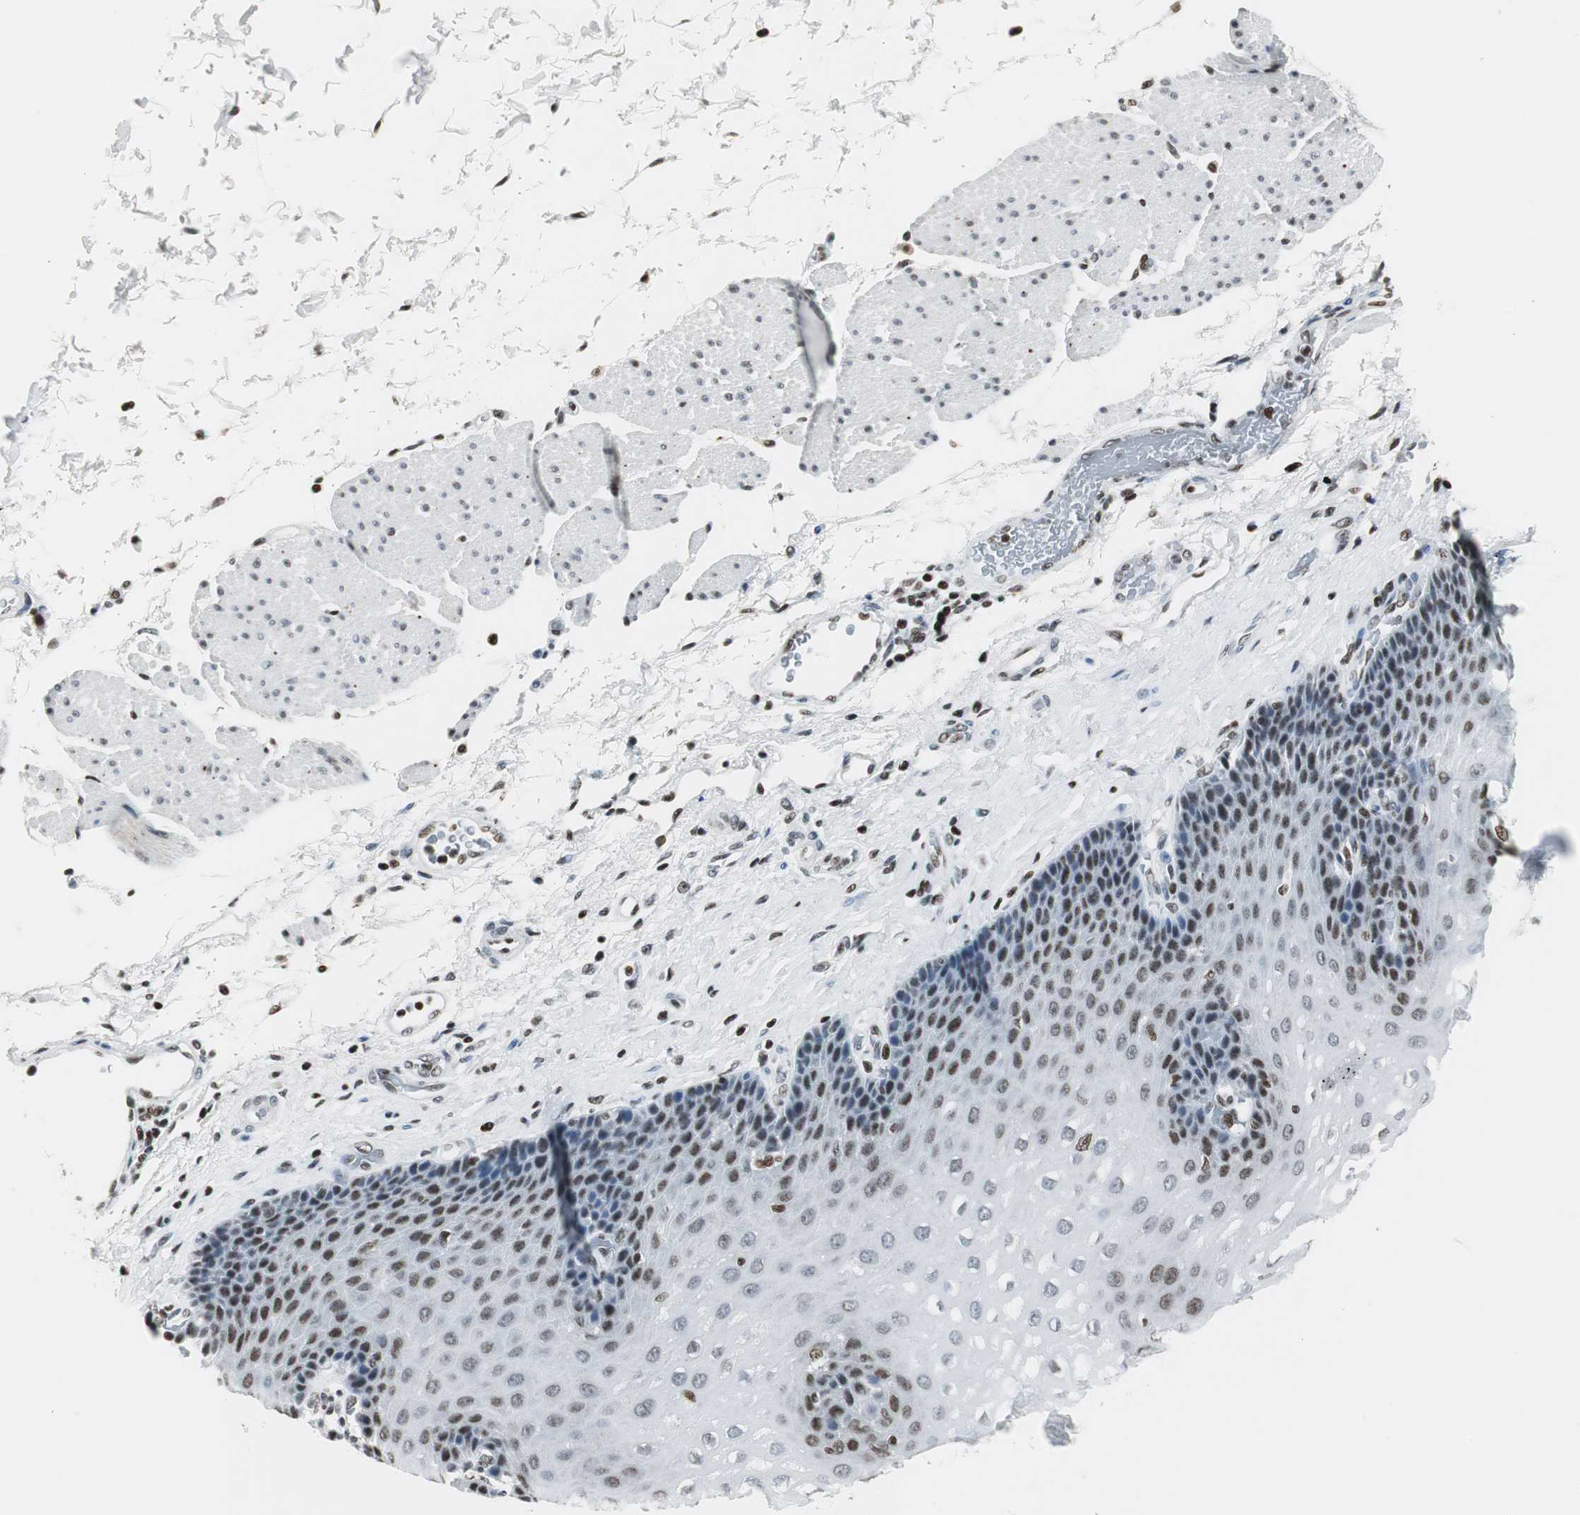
{"staining": {"intensity": "moderate", "quantity": "25%-75%", "location": "nuclear"}, "tissue": "esophagus", "cell_type": "Squamous epithelial cells", "image_type": "normal", "snomed": [{"axis": "morphology", "description": "Normal tissue, NOS"}, {"axis": "topography", "description": "Esophagus"}], "caption": "Esophagus stained with immunohistochemistry demonstrates moderate nuclear staining in approximately 25%-75% of squamous epithelial cells. (DAB (3,3'-diaminobenzidine) IHC with brightfield microscopy, high magnification).", "gene": "RBBP4", "patient": {"sex": "female", "age": 72}}